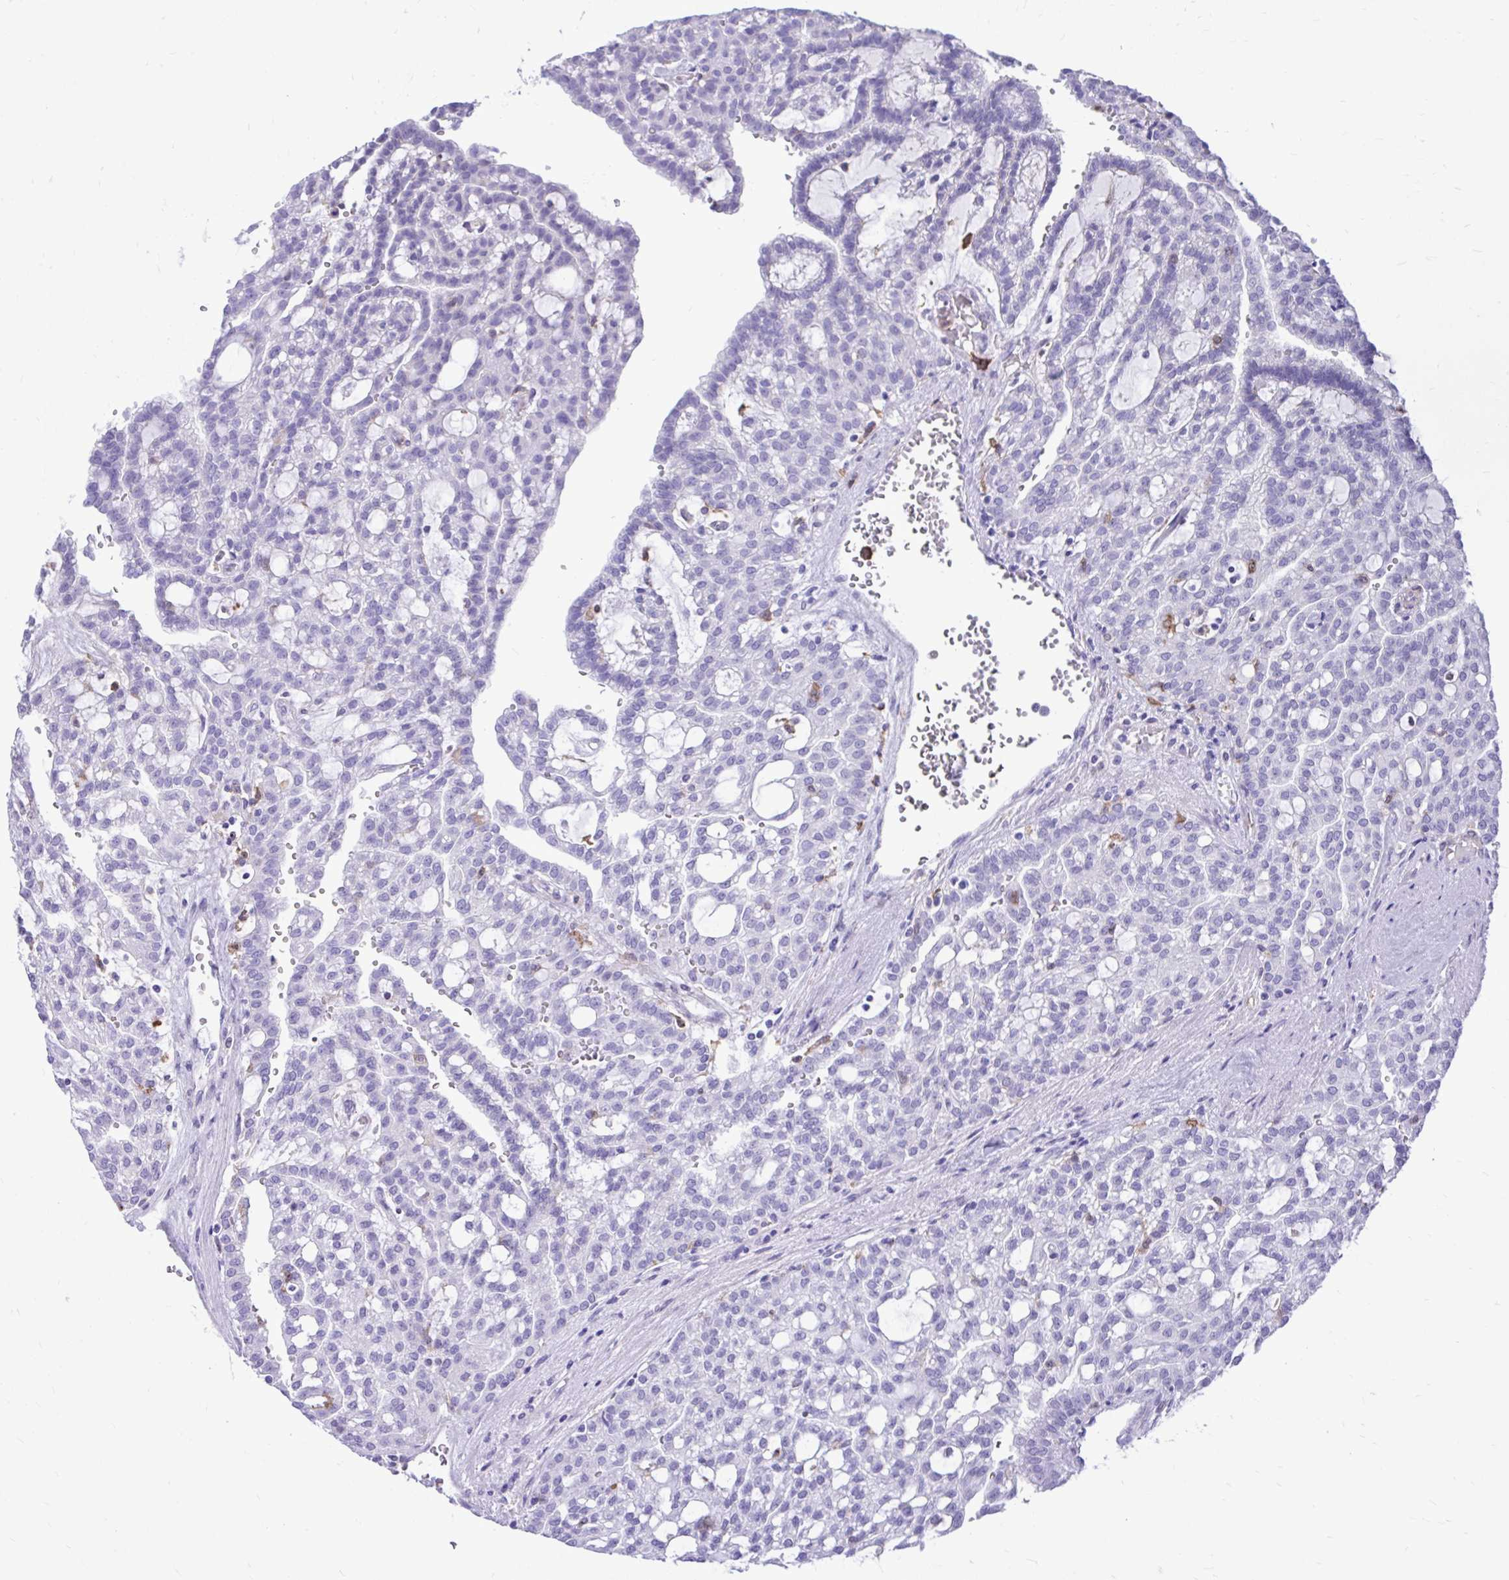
{"staining": {"intensity": "negative", "quantity": "none", "location": "none"}, "tissue": "renal cancer", "cell_type": "Tumor cells", "image_type": "cancer", "snomed": [{"axis": "morphology", "description": "Adenocarcinoma, NOS"}, {"axis": "topography", "description": "Kidney"}], "caption": "IHC micrograph of renal cancer stained for a protein (brown), which shows no staining in tumor cells. (Stains: DAB (3,3'-diaminobenzidine) immunohistochemistry (IHC) with hematoxylin counter stain, Microscopy: brightfield microscopy at high magnification).", "gene": "TLR7", "patient": {"sex": "male", "age": 63}}